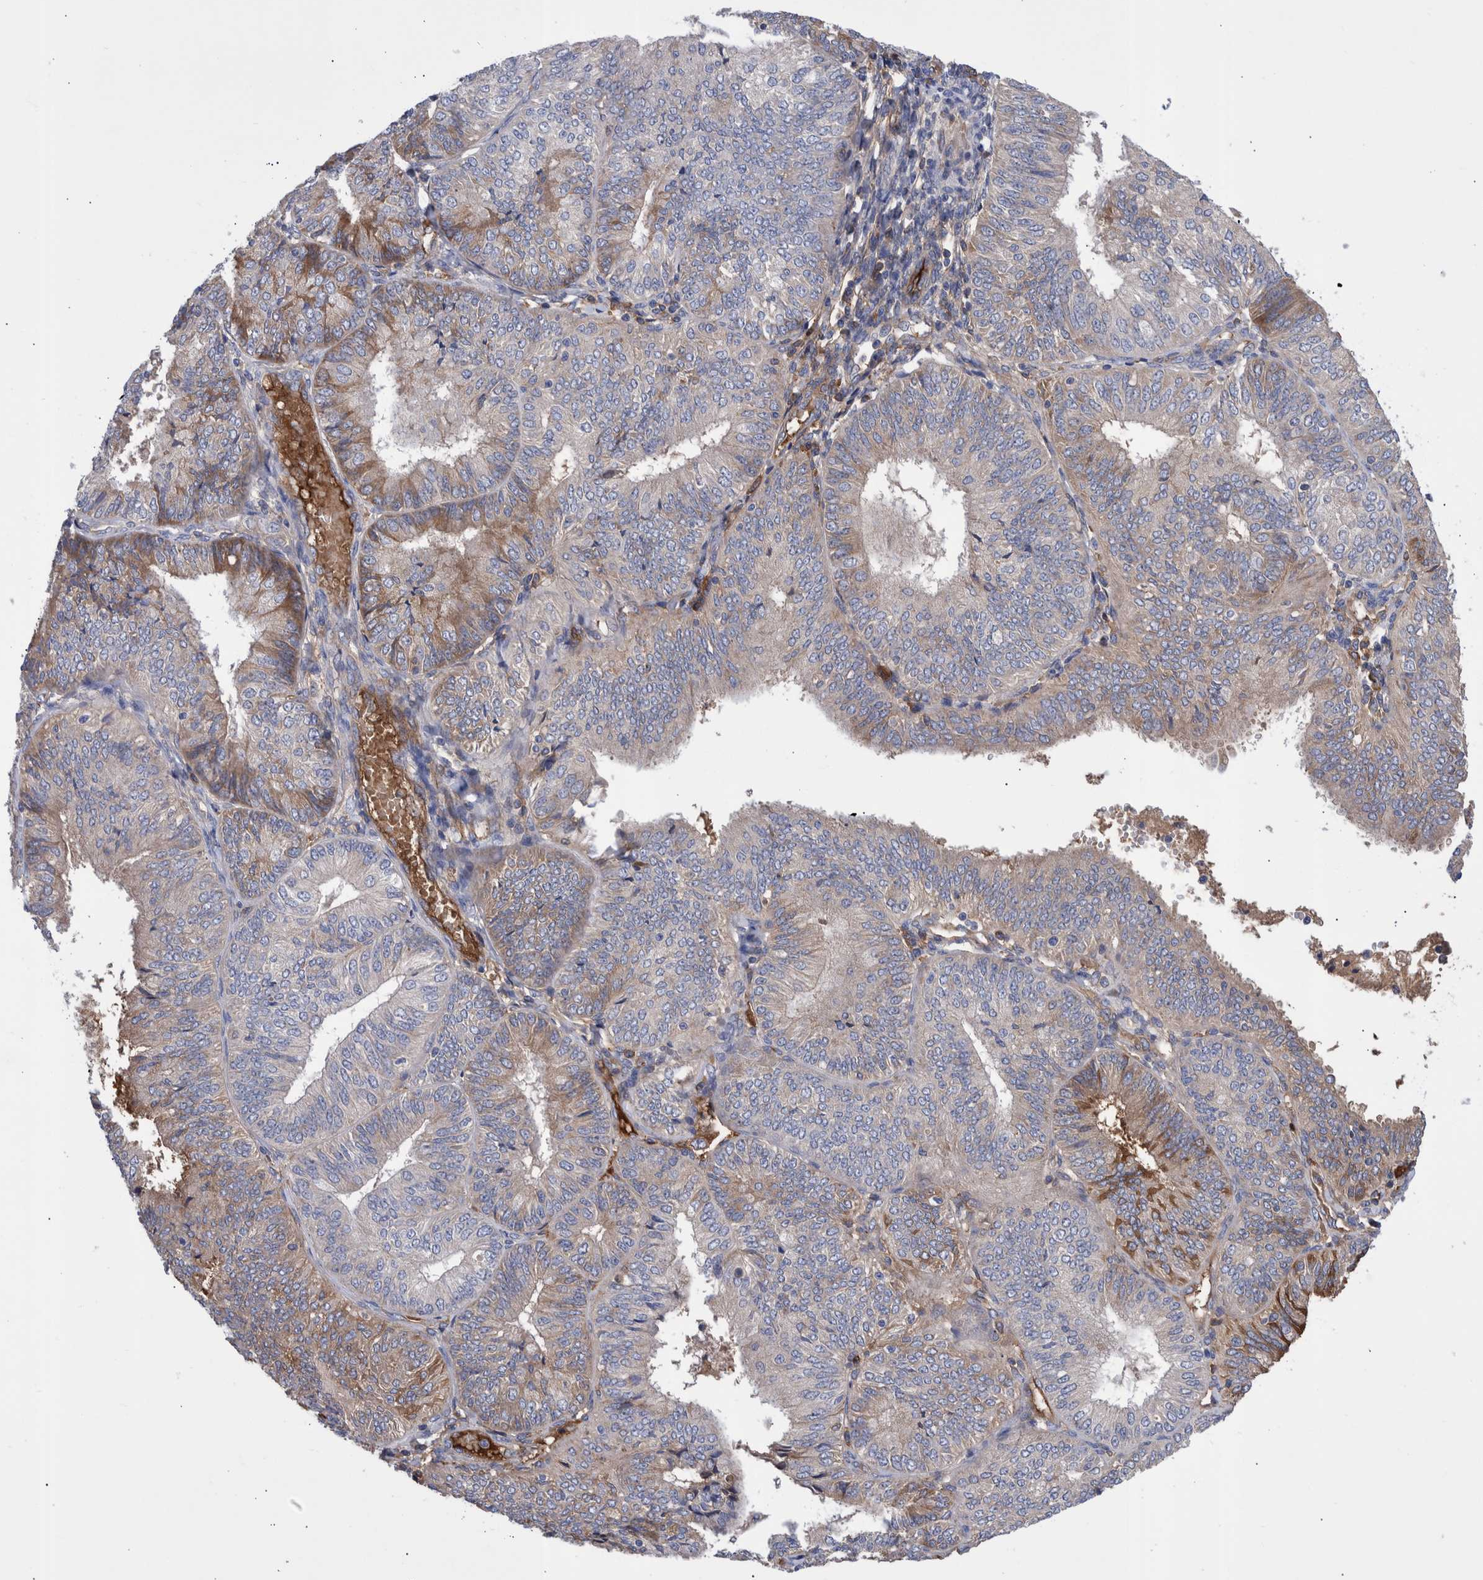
{"staining": {"intensity": "moderate", "quantity": "<25%", "location": "cytoplasmic/membranous"}, "tissue": "endometrial cancer", "cell_type": "Tumor cells", "image_type": "cancer", "snomed": [{"axis": "morphology", "description": "Adenocarcinoma, NOS"}, {"axis": "topography", "description": "Endometrium"}], "caption": "A micrograph of endometrial cancer stained for a protein exhibits moderate cytoplasmic/membranous brown staining in tumor cells.", "gene": "DLL4", "patient": {"sex": "female", "age": 58}}